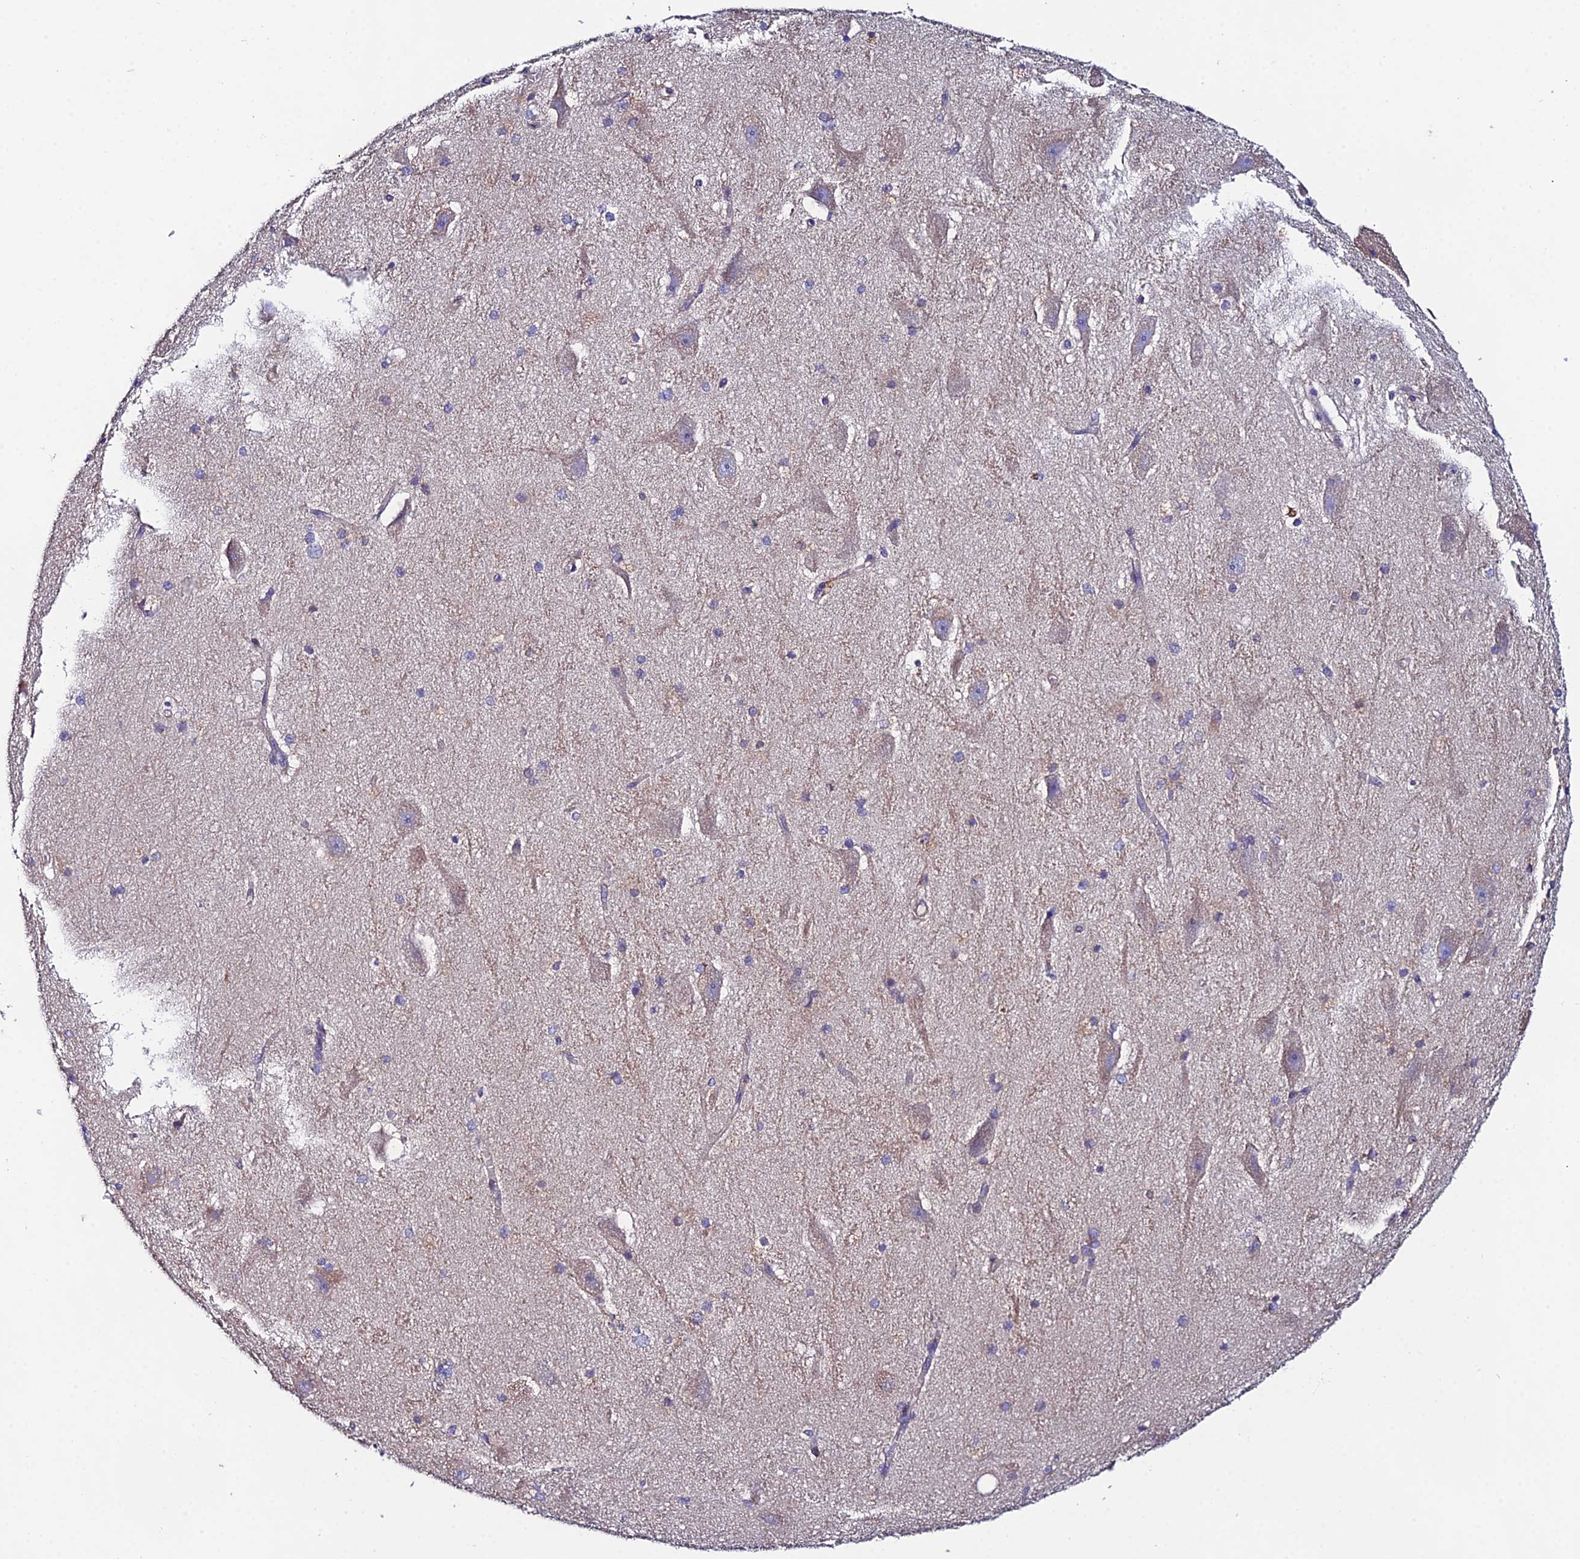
{"staining": {"intensity": "negative", "quantity": "none", "location": "none"}, "tissue": "hippocampus", "cell_type": "Glial cells", "image_type": "normal", "snomed": [{"axis": "morphology", "description": "Normal tissue, NOS"}, {"axis": "topography", "description": "Hippocampus"}], "caption": "DAB immunohistochemical staining of normal human hippocampus shows no significant positivity in glial cells.", "gene": "PPP2R2A", "patient": {"sex": "female", "age": 19}}